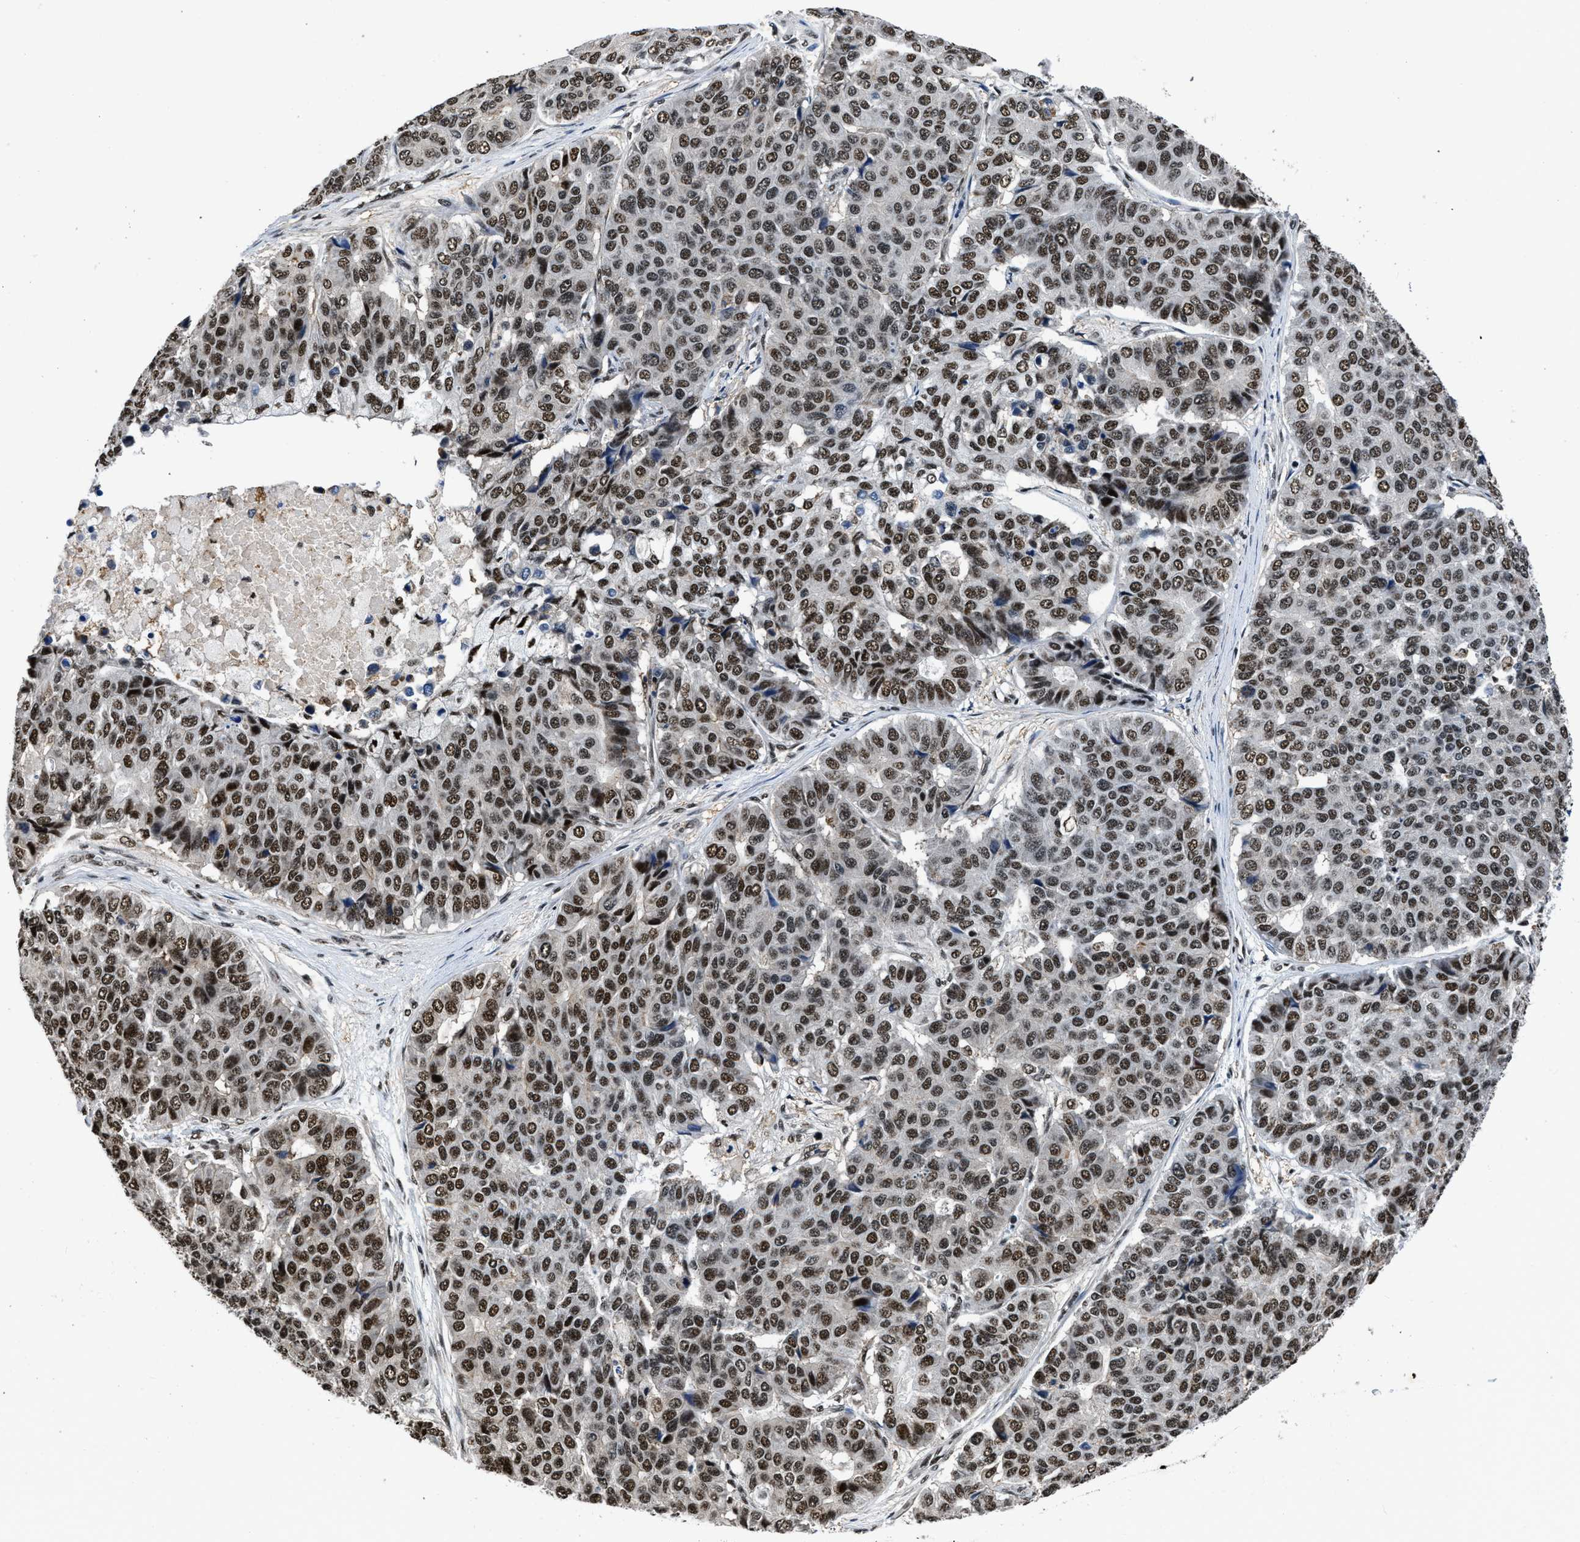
{"staining": {"intensity": "strong", "quantity": "25%-75%", "location": "nuclear"}, "tissue": "pancreatic cancer", "cell_type": "Tumor cells", "image_type": "cancer", "snomed": [{"axis": "morphology", "description": "Adenocarcinoma, NOS"}, {"axis": "topography", "description": "Pancreas"}], "caption": "Immunohistochemistry image of neoplastic tissue: human pancreatic adenocarcinoma stained using IHC reveals high levels of strong protein expression localized specifically in the nuclear of tumor cells, appearing as a nuclear brown color.", "gene": "HNRNPH2", "patient": {"sex": "male", "age": 50}}